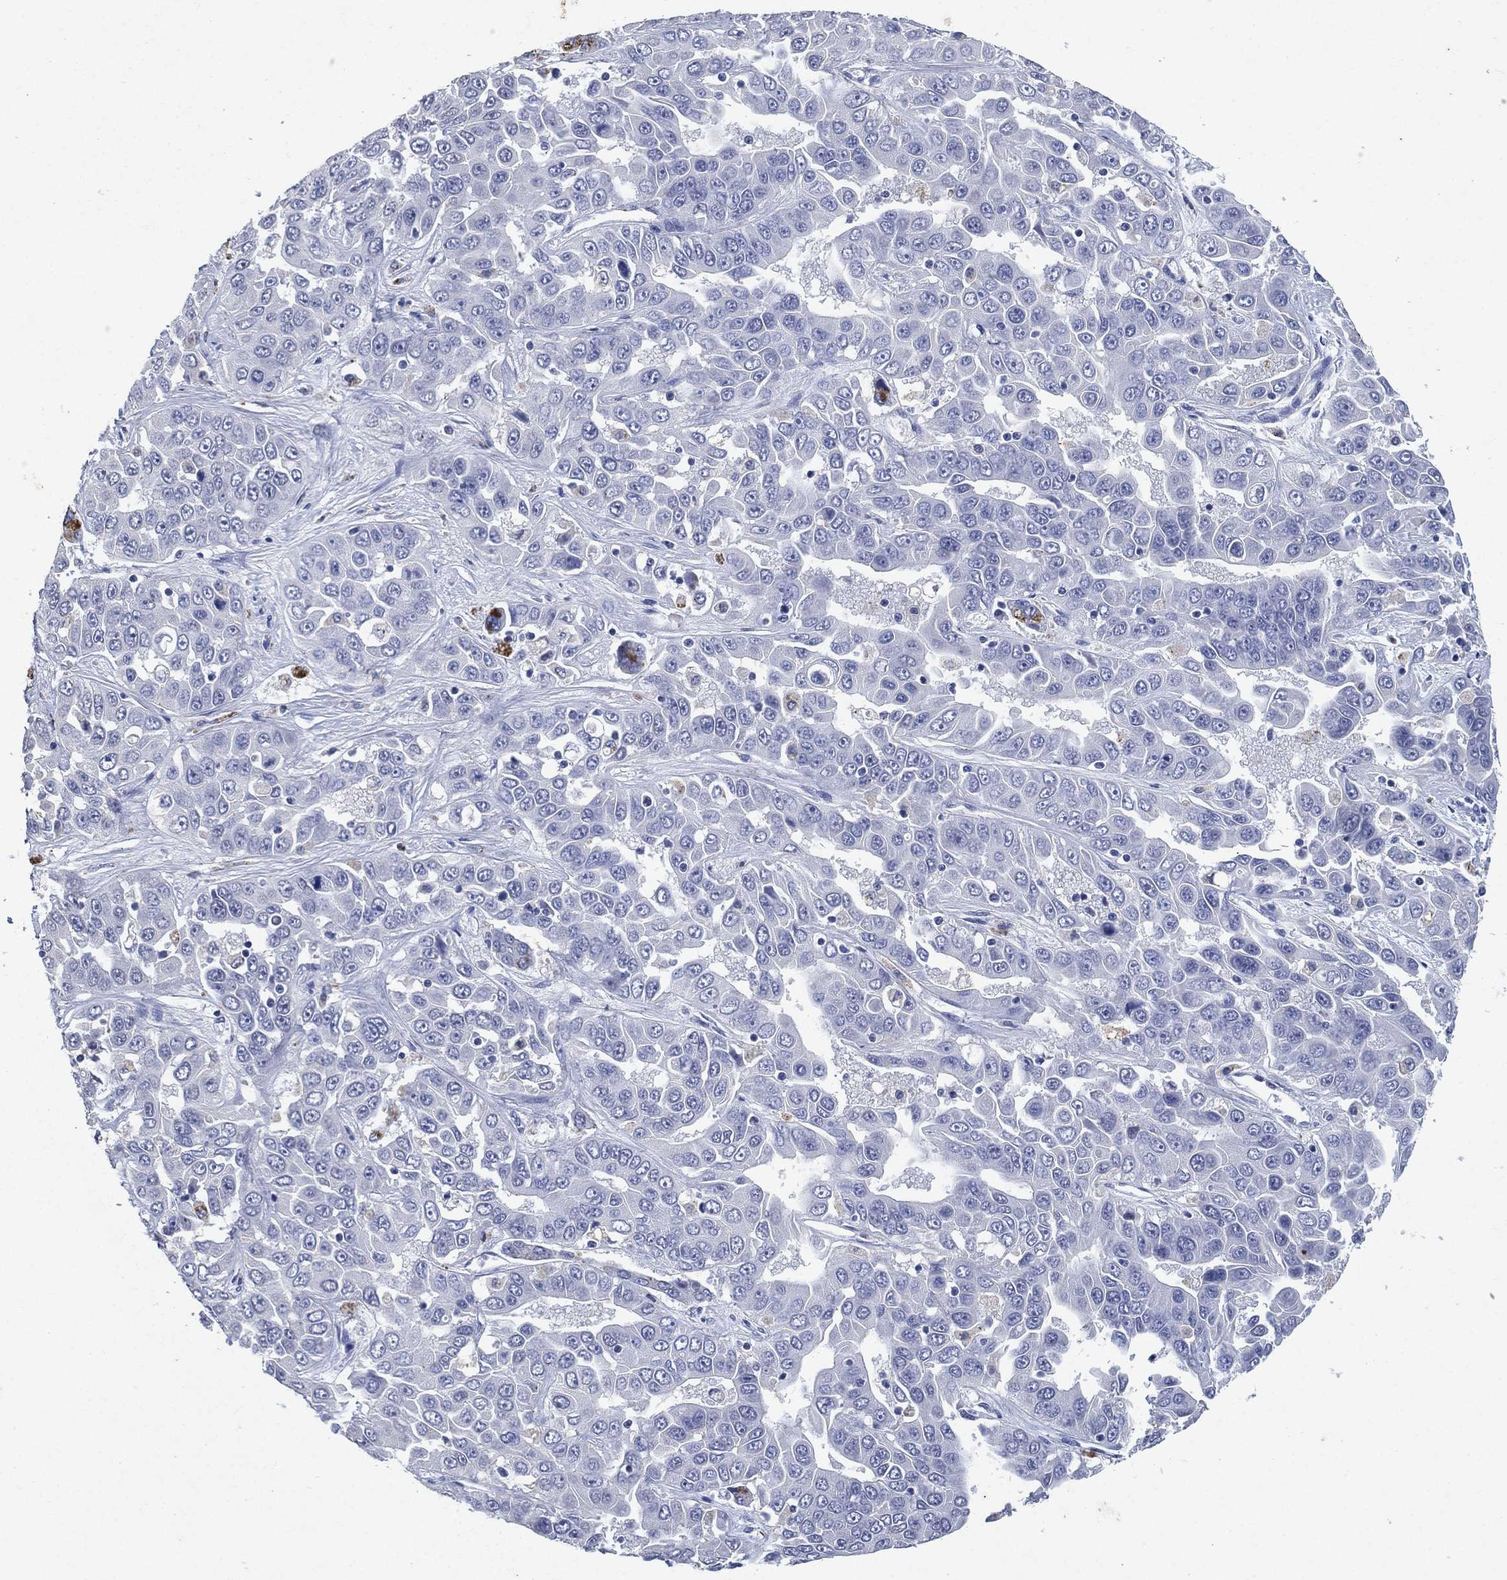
{"staining": {"intensity": "negative", "quantity": "none", "location": "none"}, "tissue": "liver cancer", "cell_type": "Tumor cells", "image_type": "cancer", "snomed": [{"axis": "morphology", "description": "Cholangiocarcinoma"}, {"axis": "topography", "description": "Liver"}], "caption": "The image reveals no staining of tumor cells in cholangiocarcinoma (liver). (Brightfield microscopy of DAB IHC at high magnification).", "gene": "FSCN2", "patient": {"sex": "female", "age": 52}}